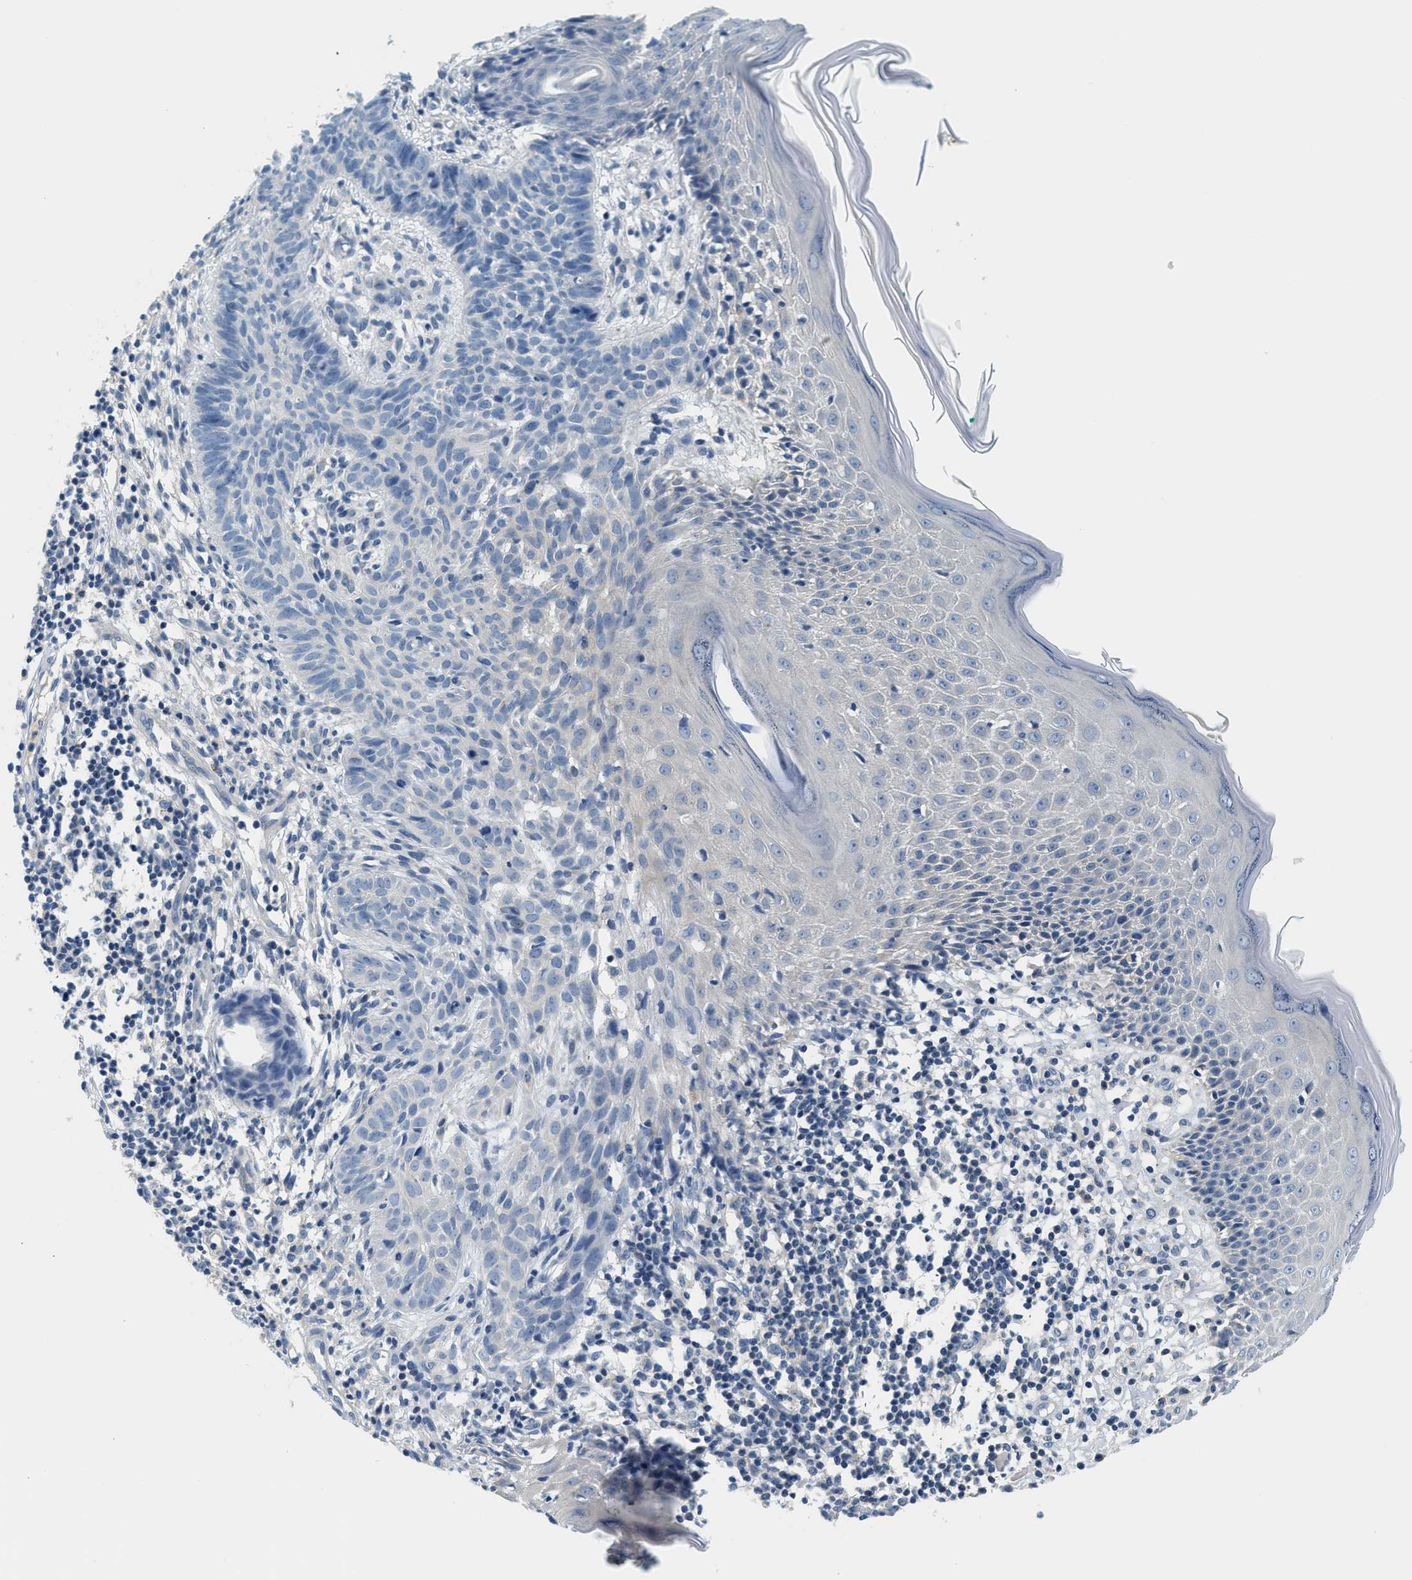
{"staining": {"intensity": "negative", "quantity": "none", "location": "none"}, "tissue": "skin cancer", "cell_type": "Tumor cells", "image_type": "cancer", "snomed": [{"axis": "morphology", "description": "Basal cell carcinoma"}, {"axis": "topography", "description": "Skin"}], "caption": "IHC of skin cancer reveals no staining in tumor cells.", "gene": "SLC35E1", "patient": {"sex": "male", "age": 60}}